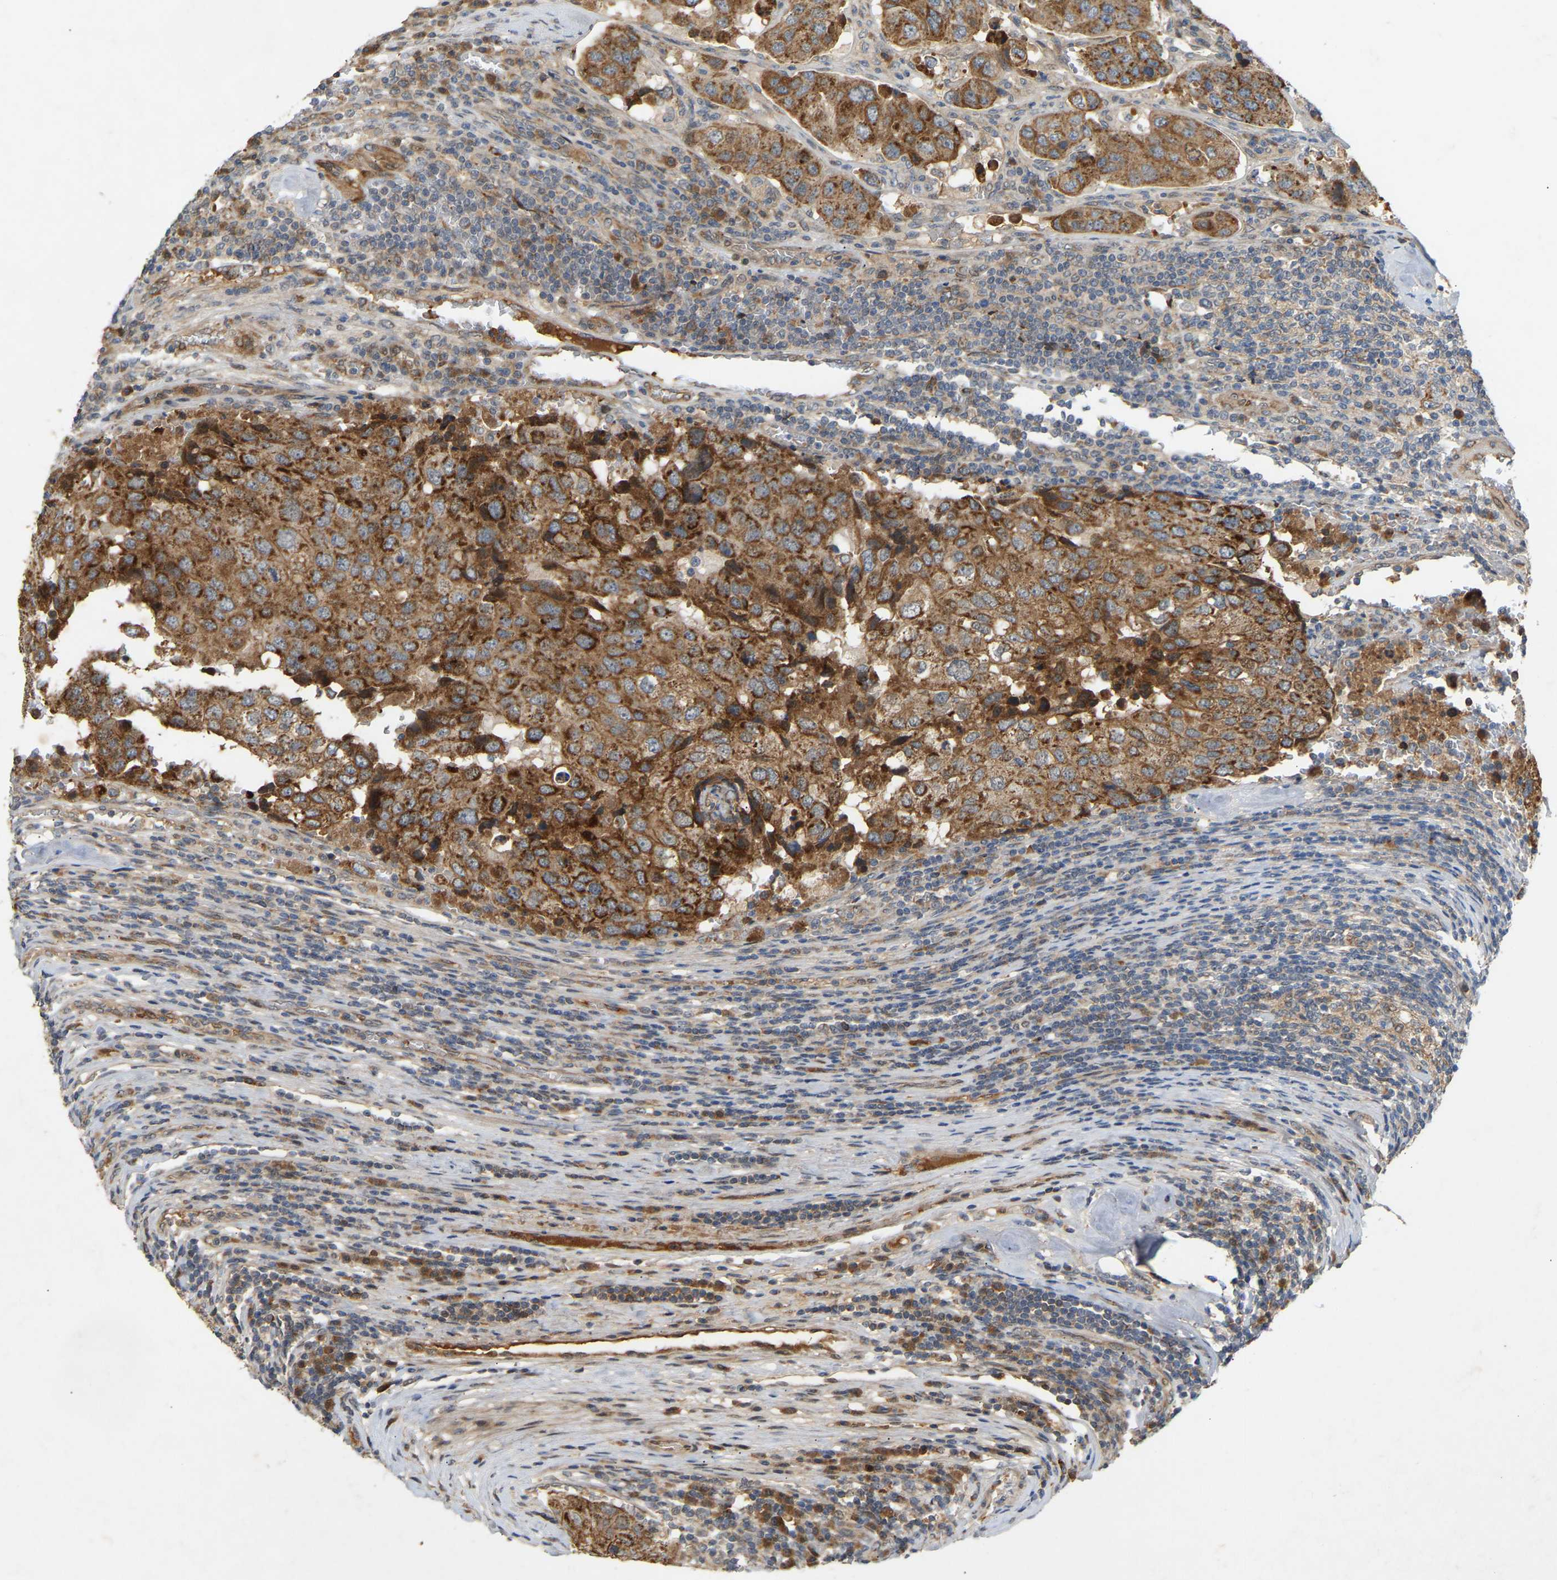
{"staining": {"intensity": "moderate", "quantity": "25%-75%", "location": "cytoplasmic/membranous"}, "tissue": "urothelial cancer", "cell_type": "Tumor cells", "image_type": "cancer", "snomed": [{"axis": "morphology", "description": "Urothelial carcinoma, High grade"}, {"axis": "topography", "description": "Lymph node"}, {"axis": "topography", "description": "Urinary bladder"}], "caption": "DAB immunohistochemical staining of human urothelial carcinoma (high-grade) displays moderate cytoplasmic/membranous protein expression in about 25%-75% of tumor cells. Using DAB (brown) and hematoxylin (blue) stains, captured at high magnification using brightfield microscopy.", "gene": "PTCD1", "patient": {"sex": "male", "age": 51}}